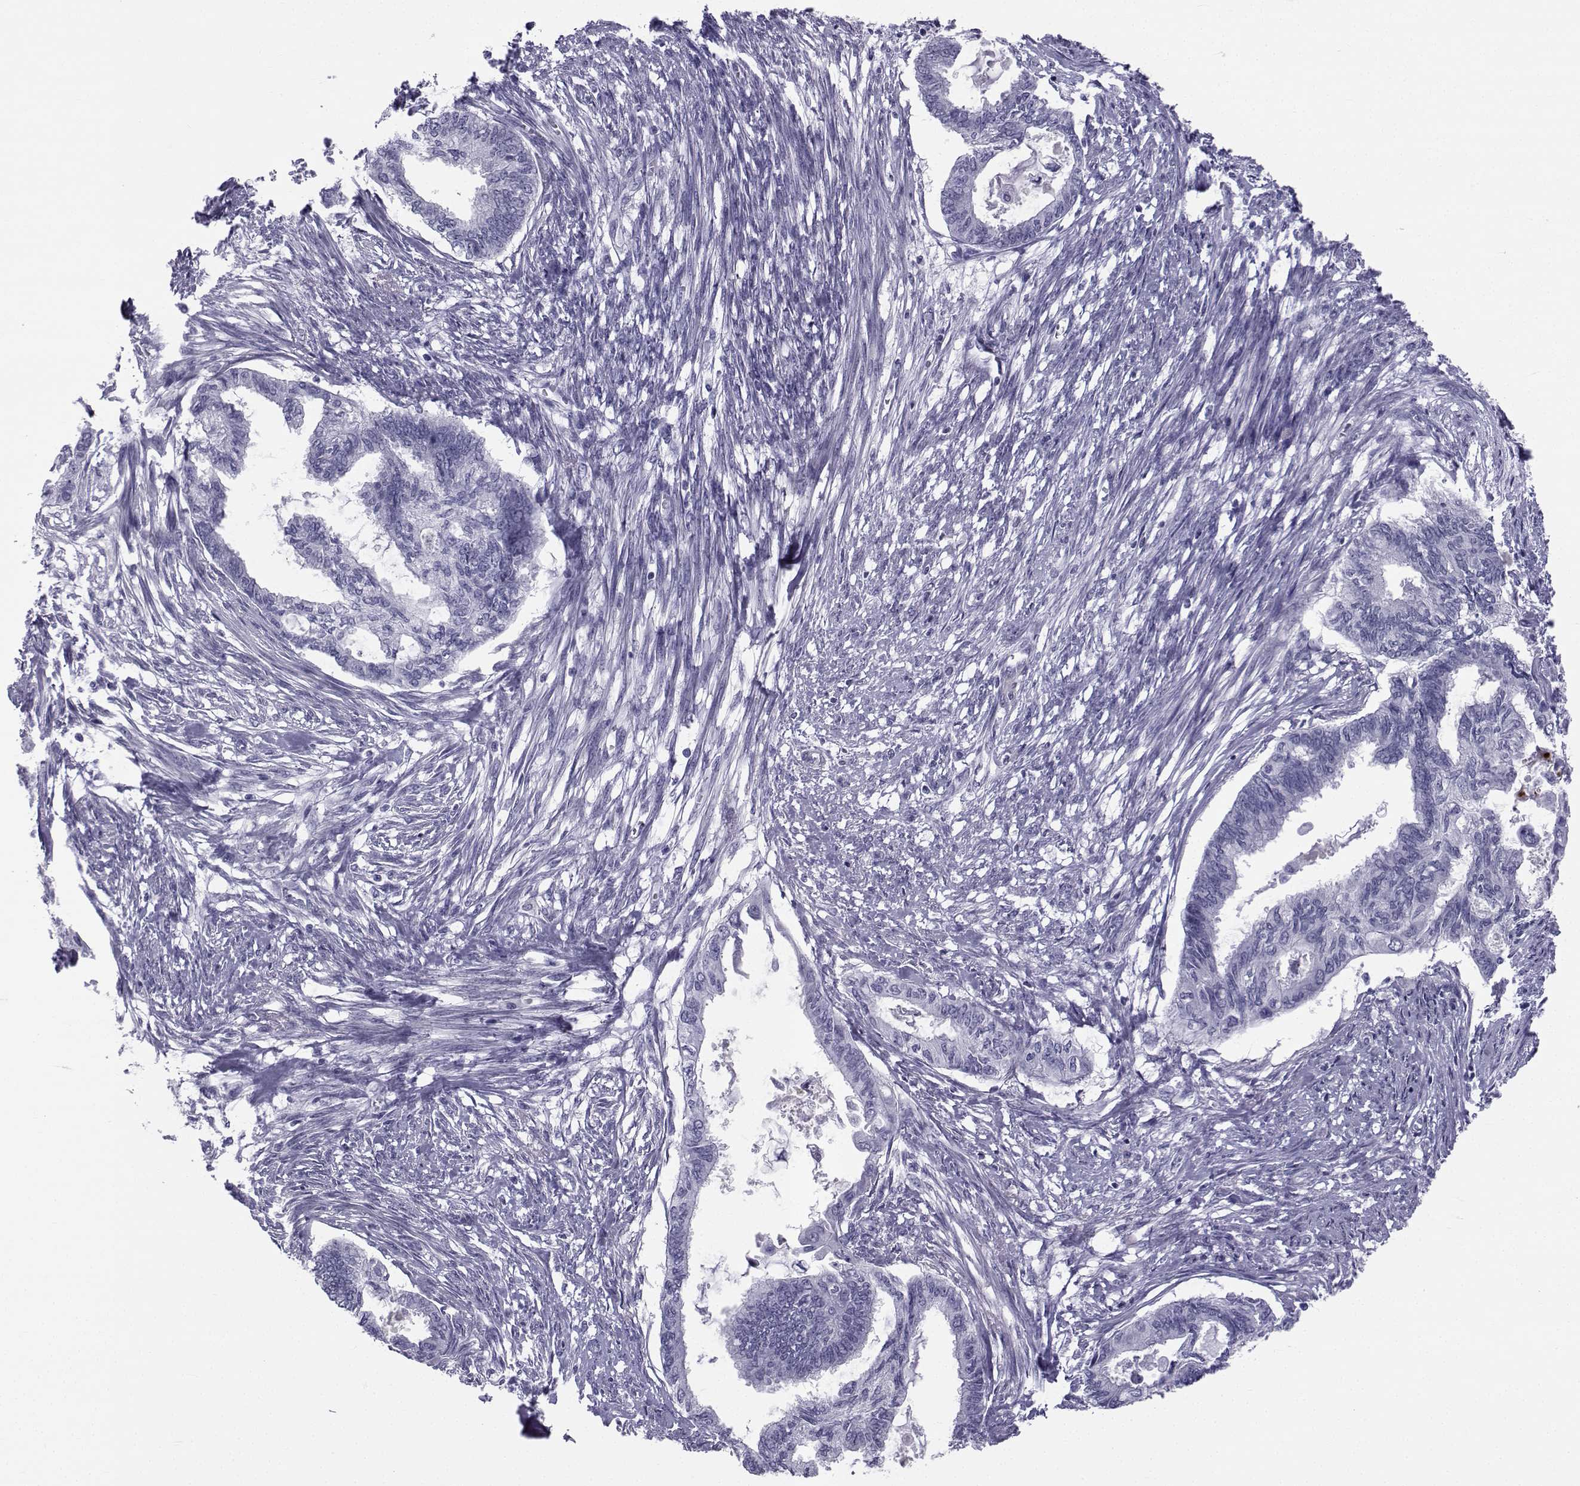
{"staining": {"intensity": "negative", "quantity": "none", "location": "none"}, "tissue": "endometrial cancer", "cell_type": "Tumor cells", "image_type": "cancer", "snomed": [{"axis": "morphology", "description": "Adenocarcinoma, NOS"}, {"axis": "topography", "description": "Endometrium"}], "caption": "Photomicrograph shows no protein staining in tumor cells of endometrial adenocarcinoma tissue.", "gene": "SPANXD", "patient": {"sex": "female", "age": 86}}